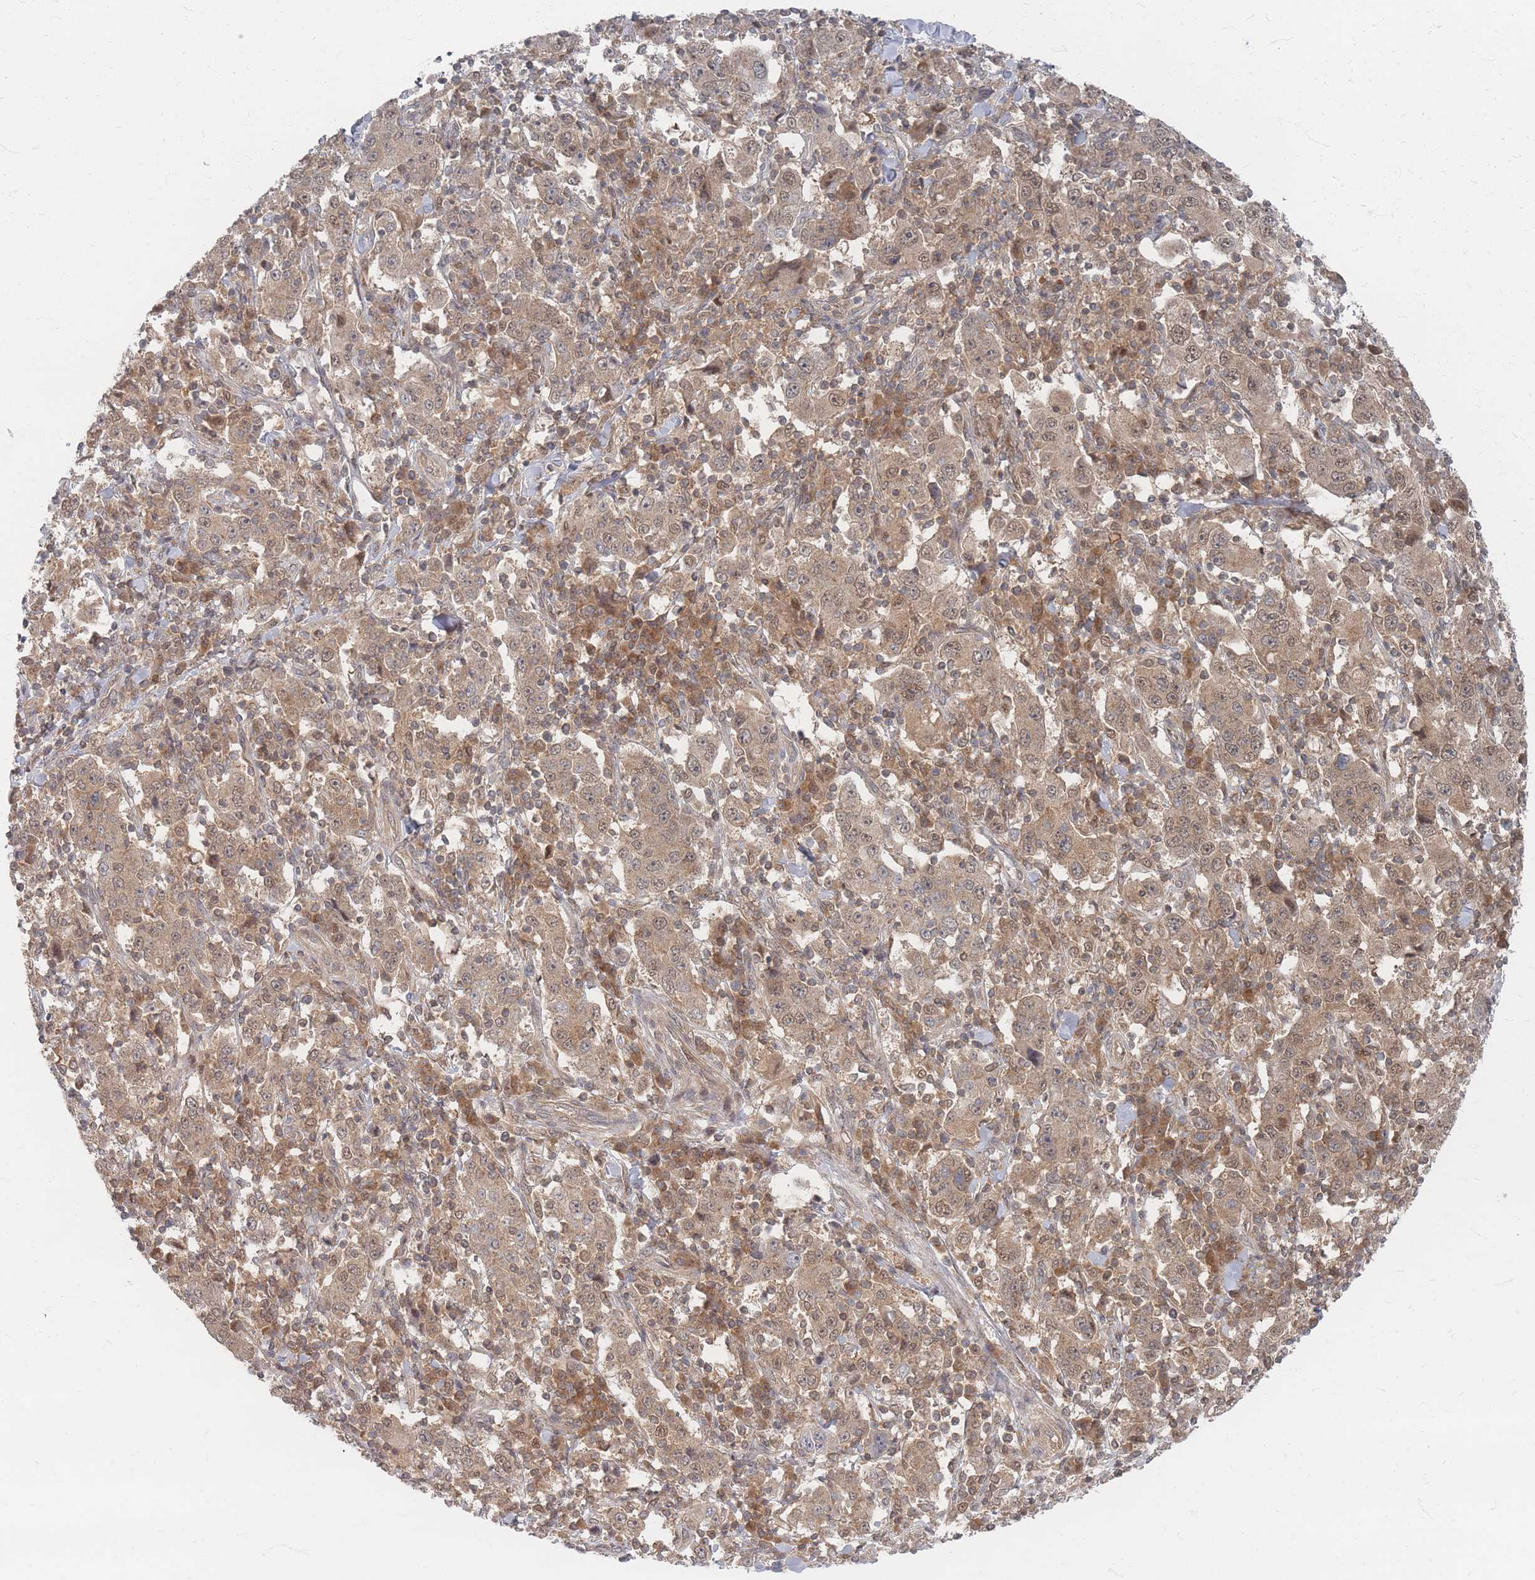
{"staining": {"intensity": "weak", "quantity": ">75%", "location": "cytoplasmic/membranous,nuclear"}, "tissue": "stomach cancer", "cell_type": "Tumor cells", "image_type": "cancer", "snomed": [{"axis": "morphology", "description": "Normal tissue, NOS"}, {"axis": "morphology", "description": "Adenocarcinoma, NOS"}, {"axis": "topography", "description": "Stomach, upper"}, {"axis": "topography", "description": "Stomach"}], "caption": "A histopathology image of human stomach cancer (adenocarcinoma) stained for a protein demonstrates weak cytoplasmic/membranous and nuclear brown staining in tumor cells. Ihc stains the protein in brown and the nuclei are stained blue.", "gene": "PSMD9", "patient": {"sex": "male", "age": 59}}